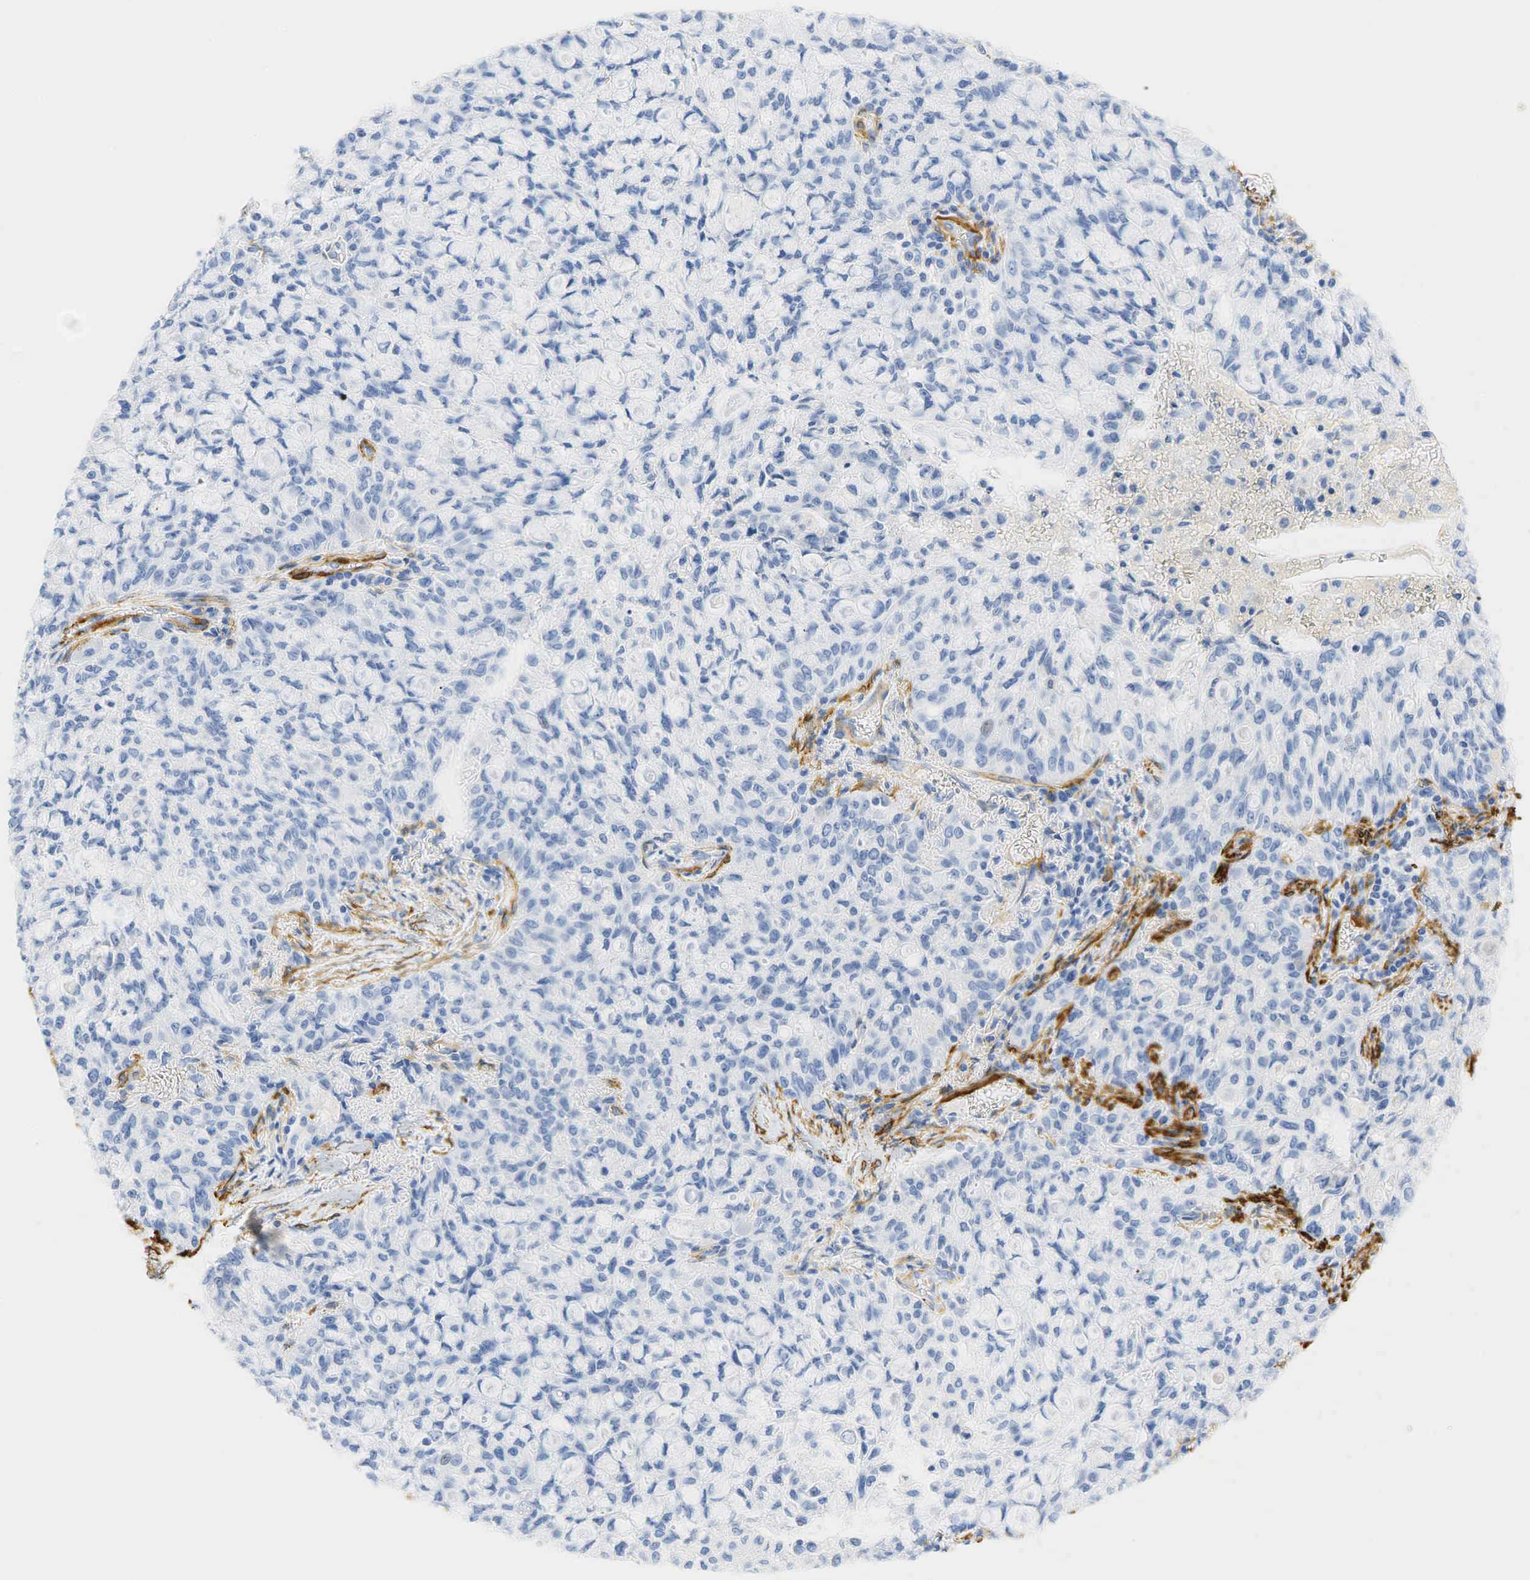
{"staining": {"intensity": "negative", "quantity": "none", "location": "none"}, "tissue": "lung cancer", "cell_type": "Tumor cells", "image_type": "cancer", "snomed": [{"axis": "morphology", "description": "Adenocarcinoma, NOS"}, {"axis": "topography", "description": "Lung"}], "caption": "Immunohistochemistry (IHC) photomicrograph of human lung adenocarcinoma stained for a protein (brown), which exhibits no positivity in tumor cells.", "gene": "ACTA1", "patient": {"sex": "female", "age": 44}}